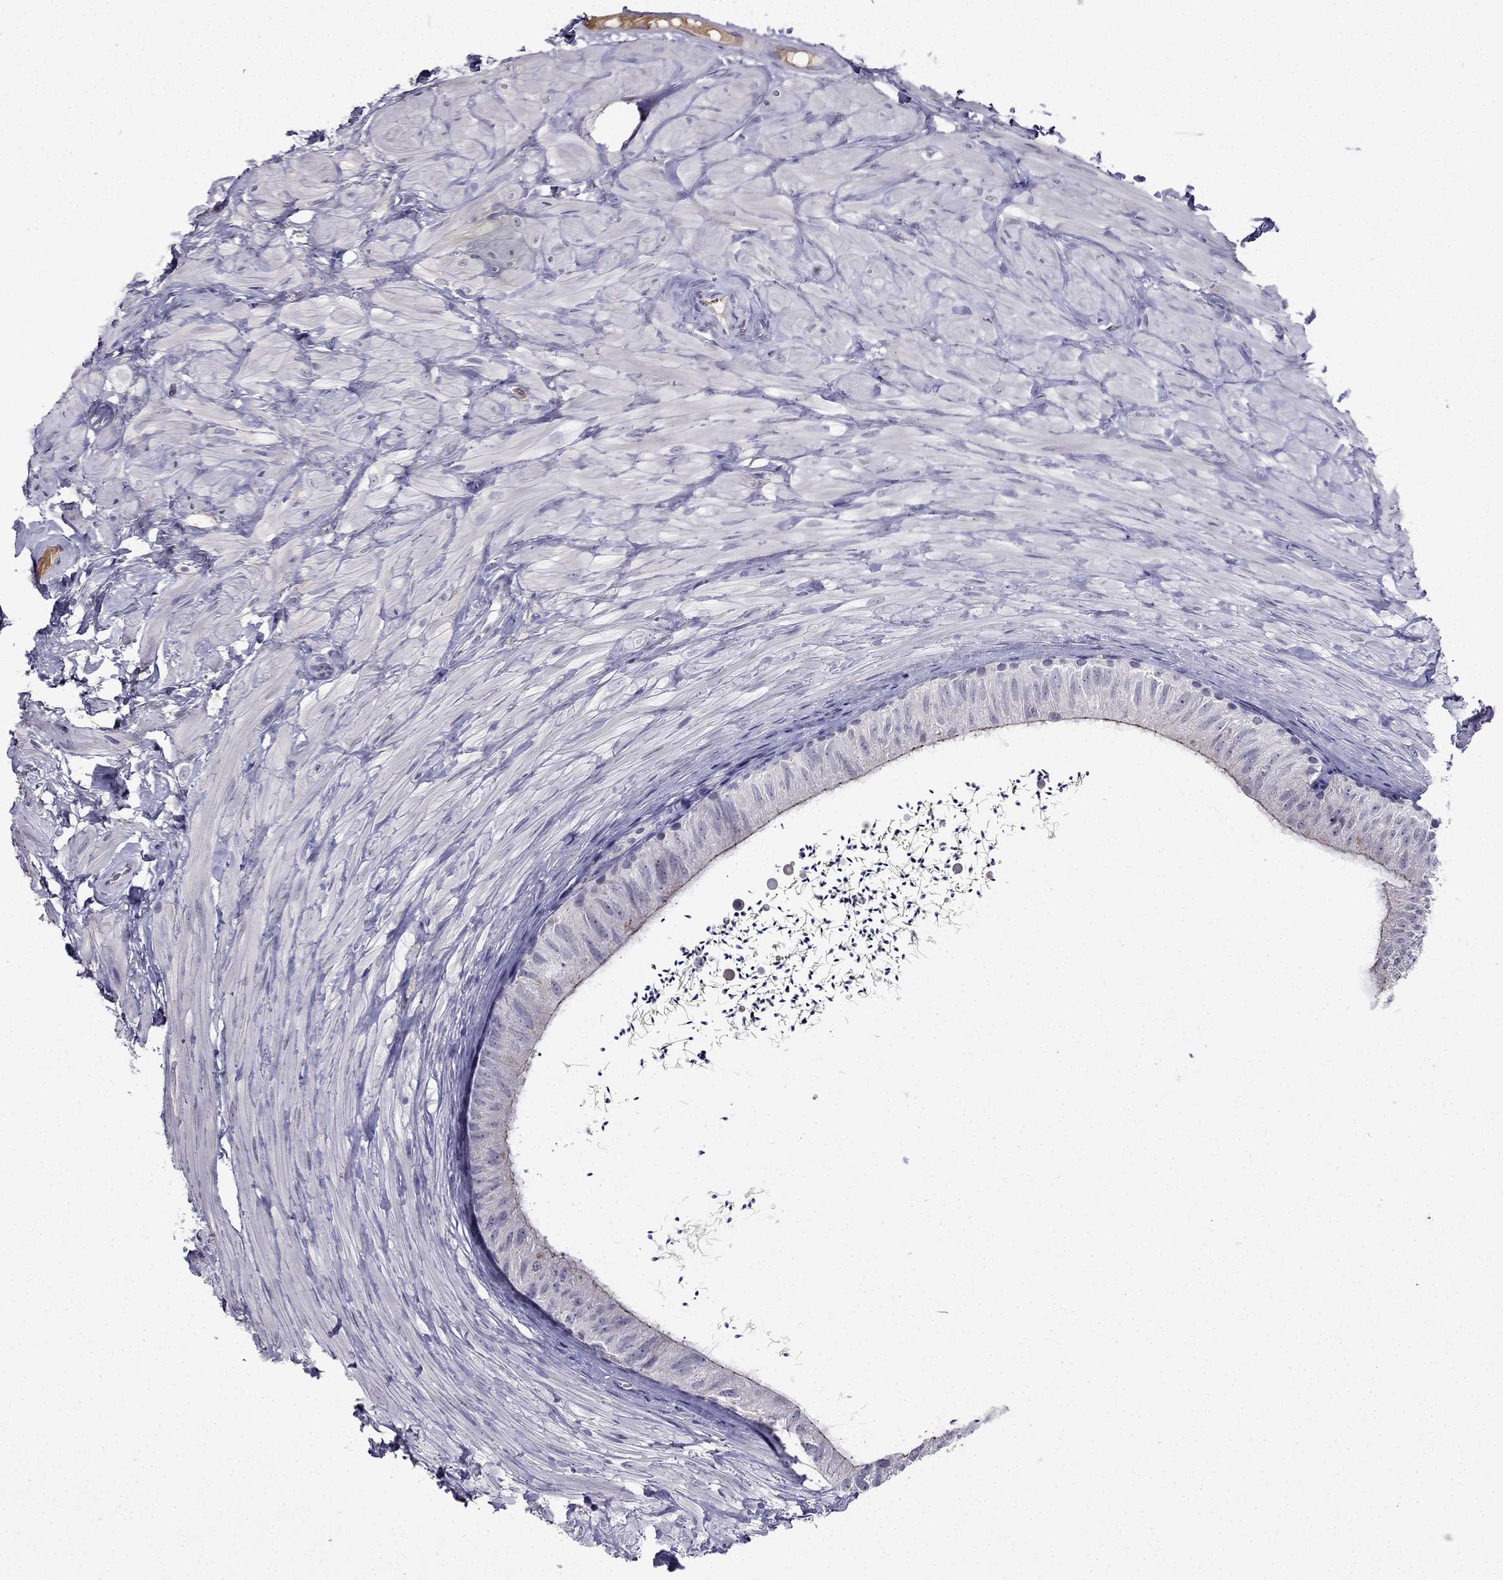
{"staining": {"intensity": "negative", "quantity": "none", "location": "none"}, "tissue": "epididymis", "cell_type": "Glandular cells", "image_type": "normal", "snomed": [{"axis": "morphology", "description": "Normal tissue, NOS"}, {"axis": "topography", "description": "Epididymis"}], "caption": "DAB (3,3'-diaminobenzidine) immunohistochemical staining of benign human epididymis demonstrates no significant positivity in glandular cells. (Brightfield microscopy of DAB (3,3'-diaminobenzidine) immunohistochemistry at high magnification).", "gene": "UHRF1", "patient": {"sex": "male", "age": 32}}